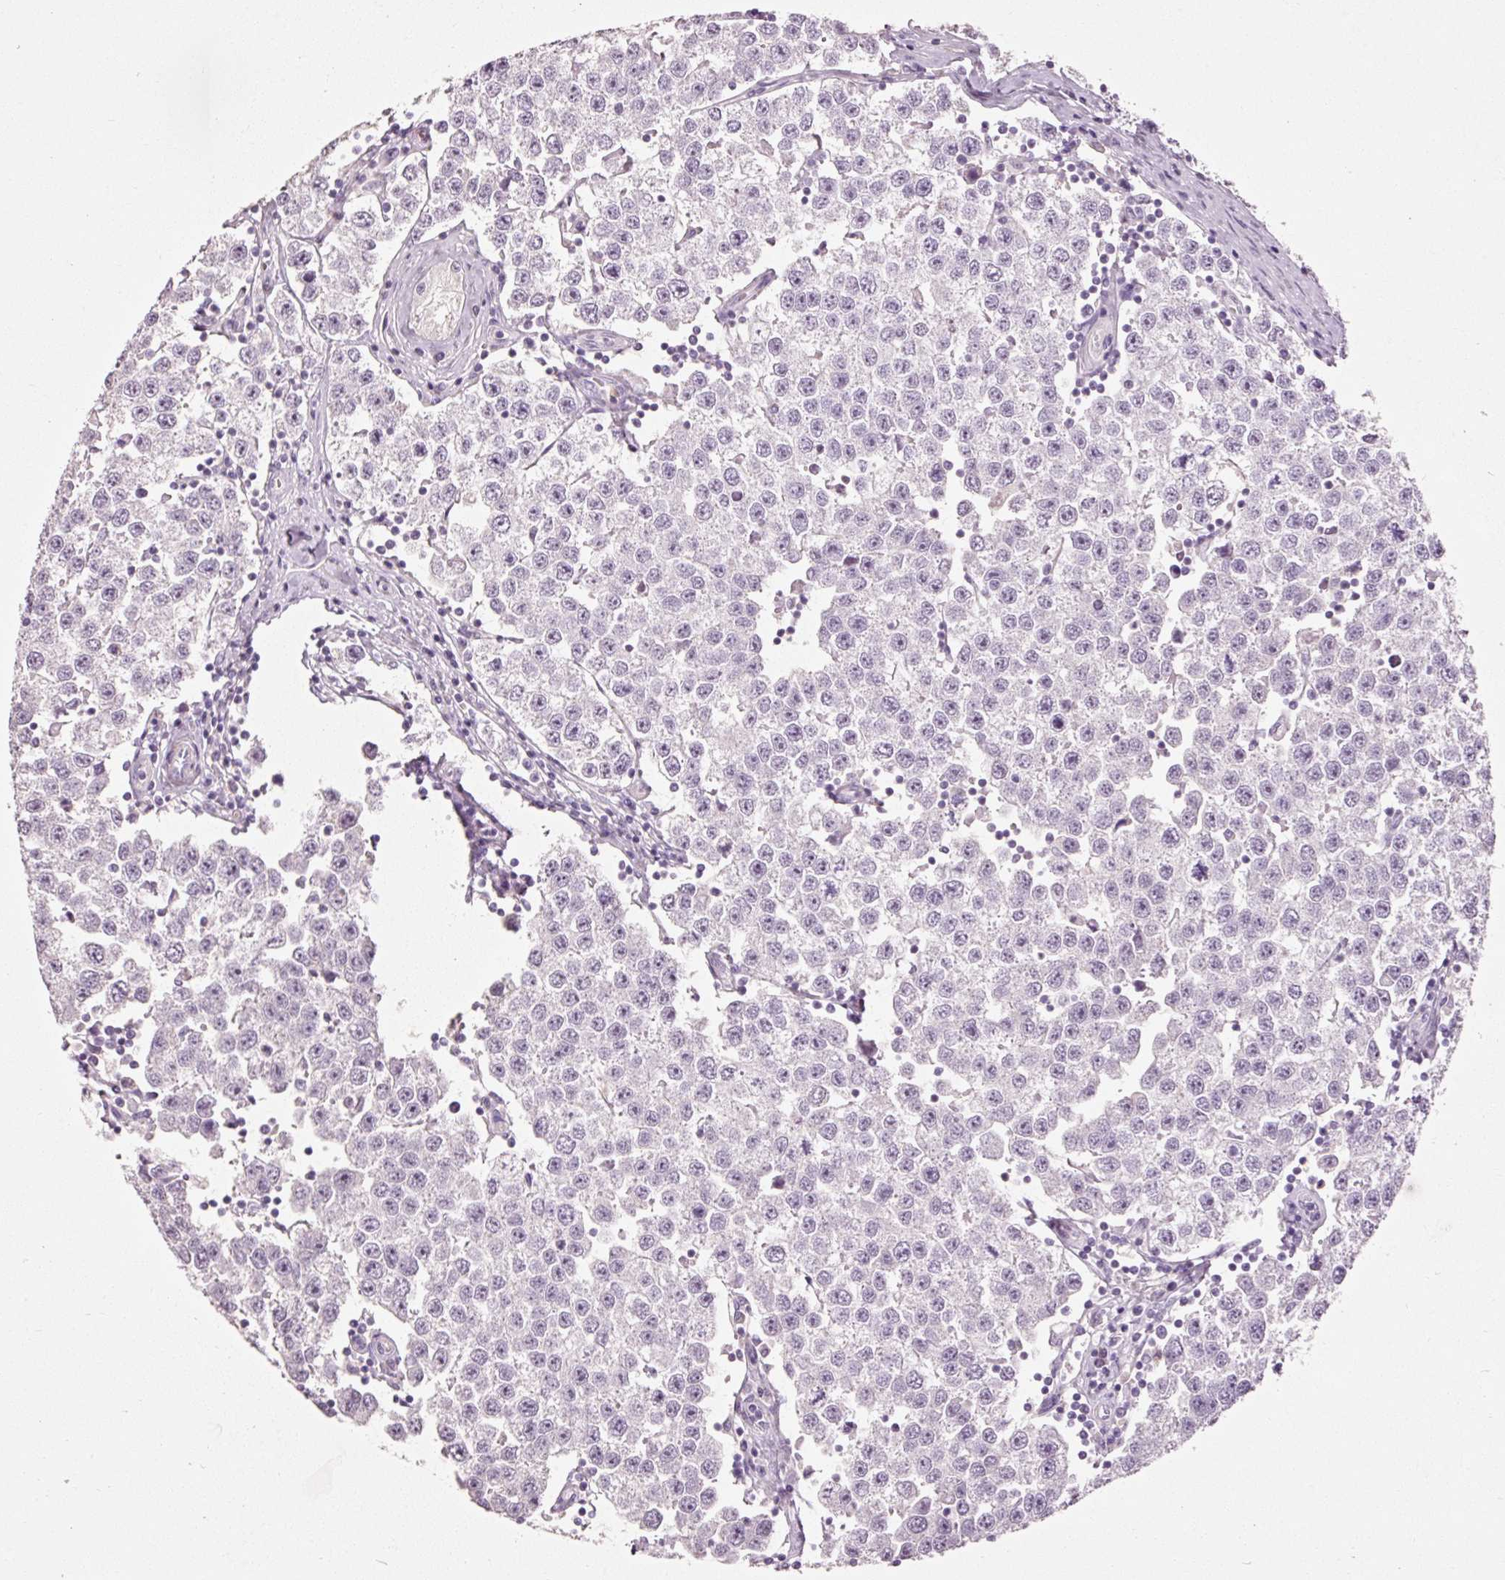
{"staining": {"intensity": "negative", "quantity": "none", "location": "none"}, "tissue": "testis cancer", "cell_type": "Tumor cells", "image_type": "cancer", "snomed": [{"axis": "morphology", "description": "Seminoma, NOS"}, {"axis": "topography", "description": "Testis"}], "caption": "This is an immunohistochemistry histopathology image of human seminoma (testis). There is no positivity in tumor cells.", "gene": "MUC5AC", "patient": {"sex": "male", "age": 34}}